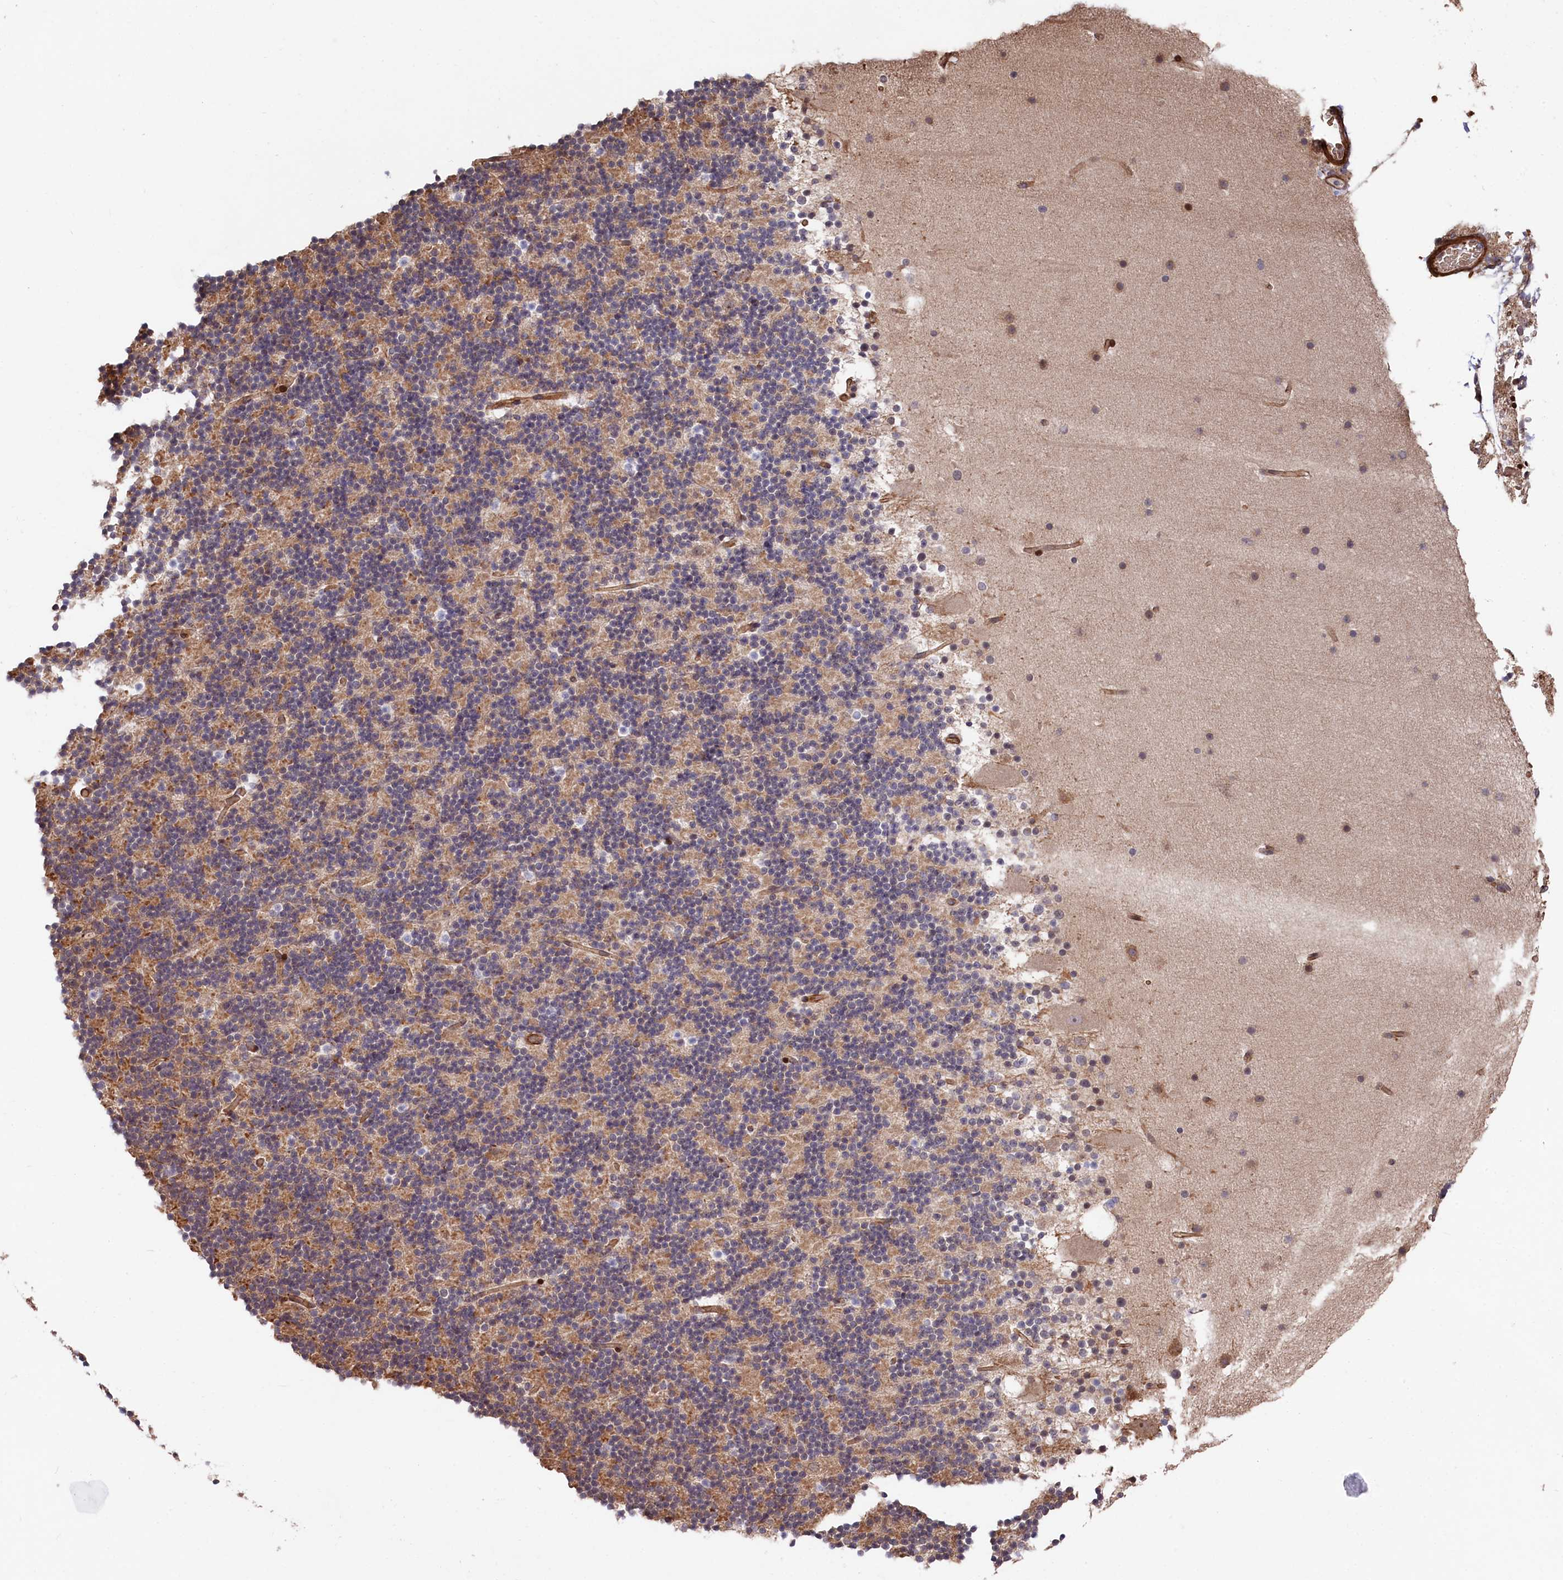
{"staining": {"intensity": "moderate", "quantity": "25%-75%", "location": "cytoplasmic/membranous"}, "tissue": "cerebellum", "cell_type": "Cells in granular layer", "image_type": "normal", "snomed": [{"axis": "morphology", "description": "Normal tissue, NOS"}, {"axis": "topography", "description": "Cerebellum"}], "caption": "Immunohistochemistry of benign human cerebellum demonstrates medium levels of moderate cytoplasmic/membranous positivity in about 25%-75% of cells in granular layer. (Stains: DAB in brown, nuclei in blue, Microscopy: brightfield microscopy at high magnification).", "gene": "TNKS1BP1", "patient": {"sex": "male", "age": 57}}